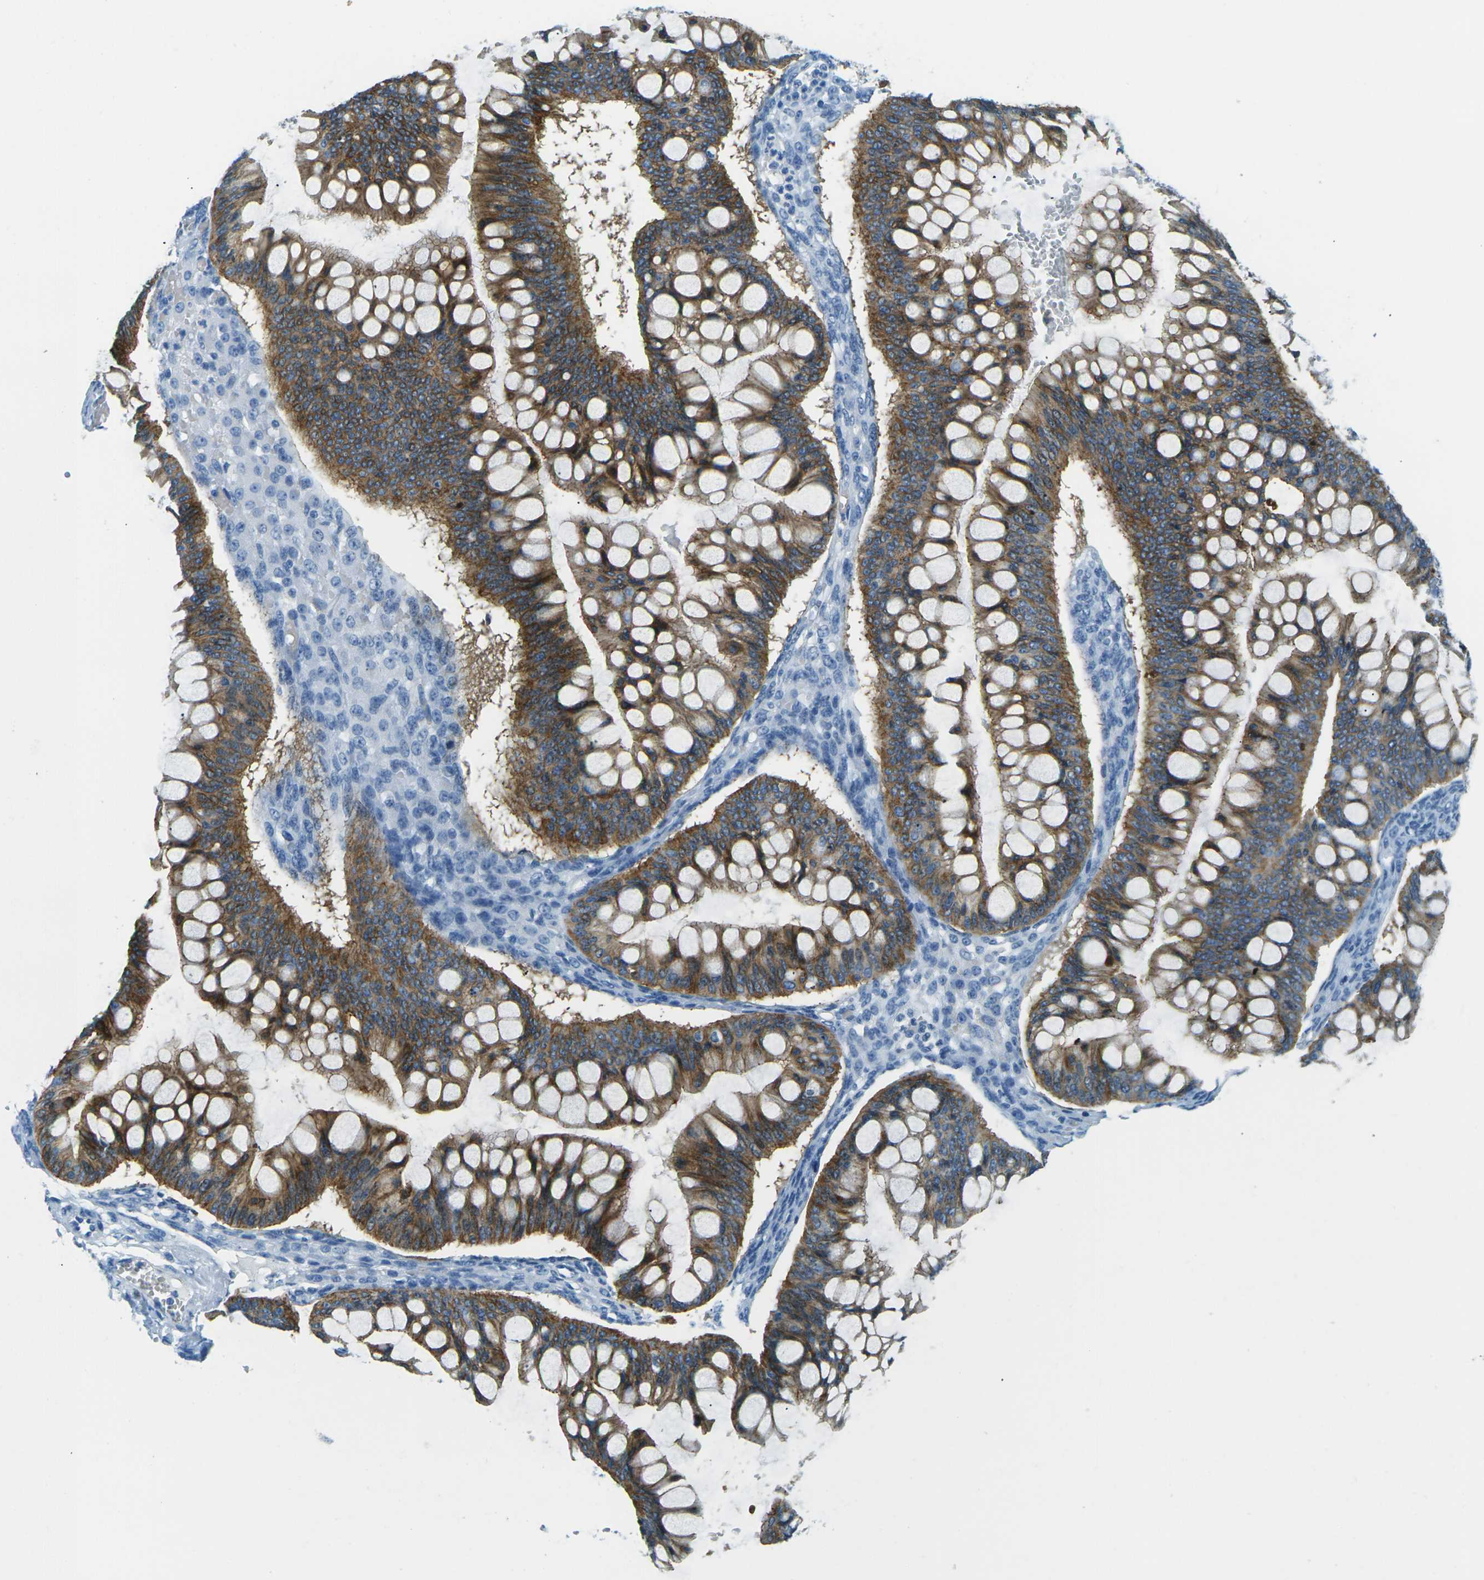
{"staining": {"intensity": "strong", "quantity": ">75%", "location": "cytoplasmic/membranous"}, "tissue": "ovarian cancer", "cell_type": "Tumor cells", "image_type": "cancer", "snomed": [{"axis": "morphology", "description": "Cystadenocarcinoma, mucinous, NOS"}, {"axis": "topography", "description": "Ovary"}], "caption": "IHC of mucinous cystadenocarcinoma (ovarian) shows high levels of strong cytoplasmic/membranous expression in about >75% of tumor cells.", "gene": "OCLN", "patient": {"sex": "female", "age": 73}}